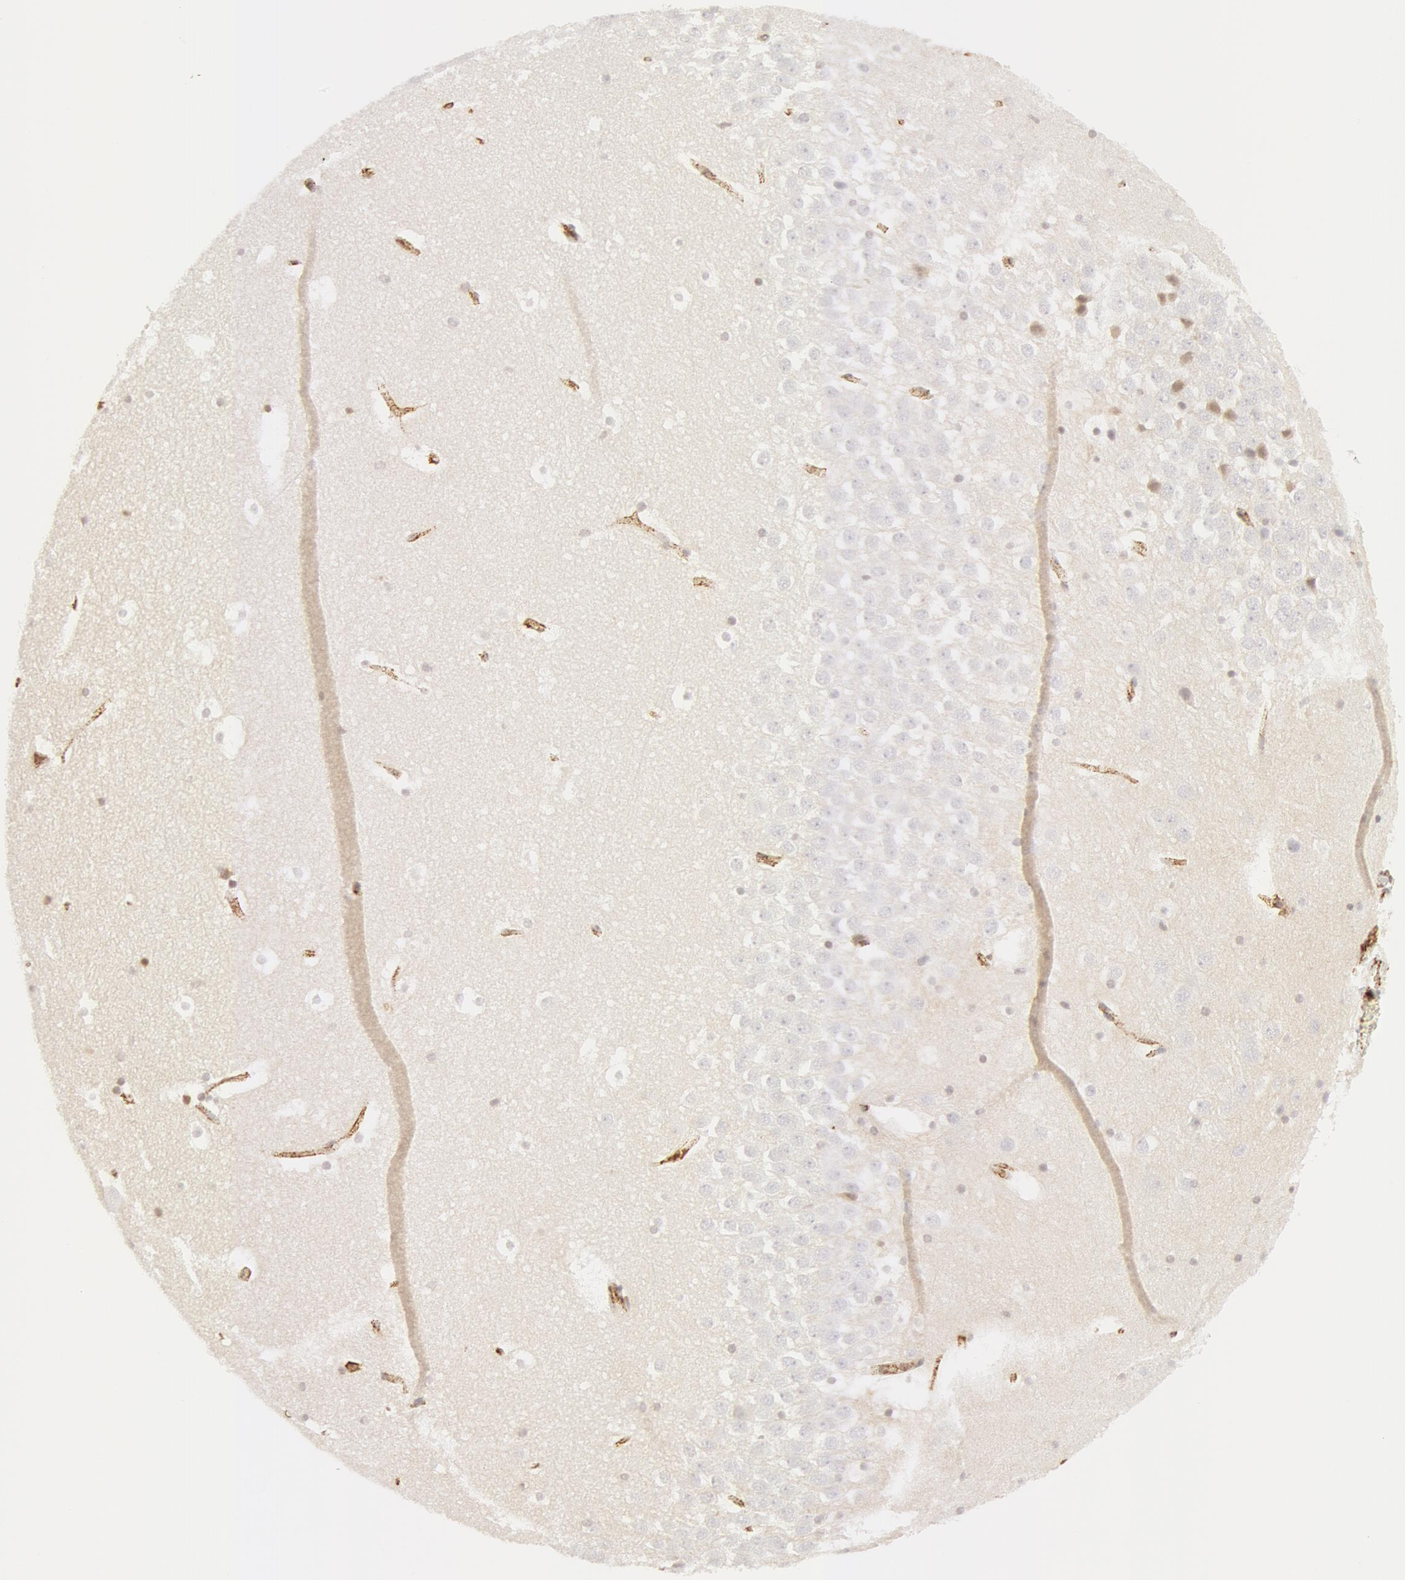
{"staining": {"intensity": "negative", "quantity": "none", "location": "none"}, "tissue": "hippocampus", "cell_type": "Glial cells", "image_type": "normal", "snomed": [{"axis": "morphology", "description": "Normal tissue, NOS"}, {"axis": "topography", "description": "Hippocampus"}], "caption": "IHC of benign hippocampus exhibits no expression in glial cells.", "gene": "VWF", "patient": {"sex": "male", "age": 45}}